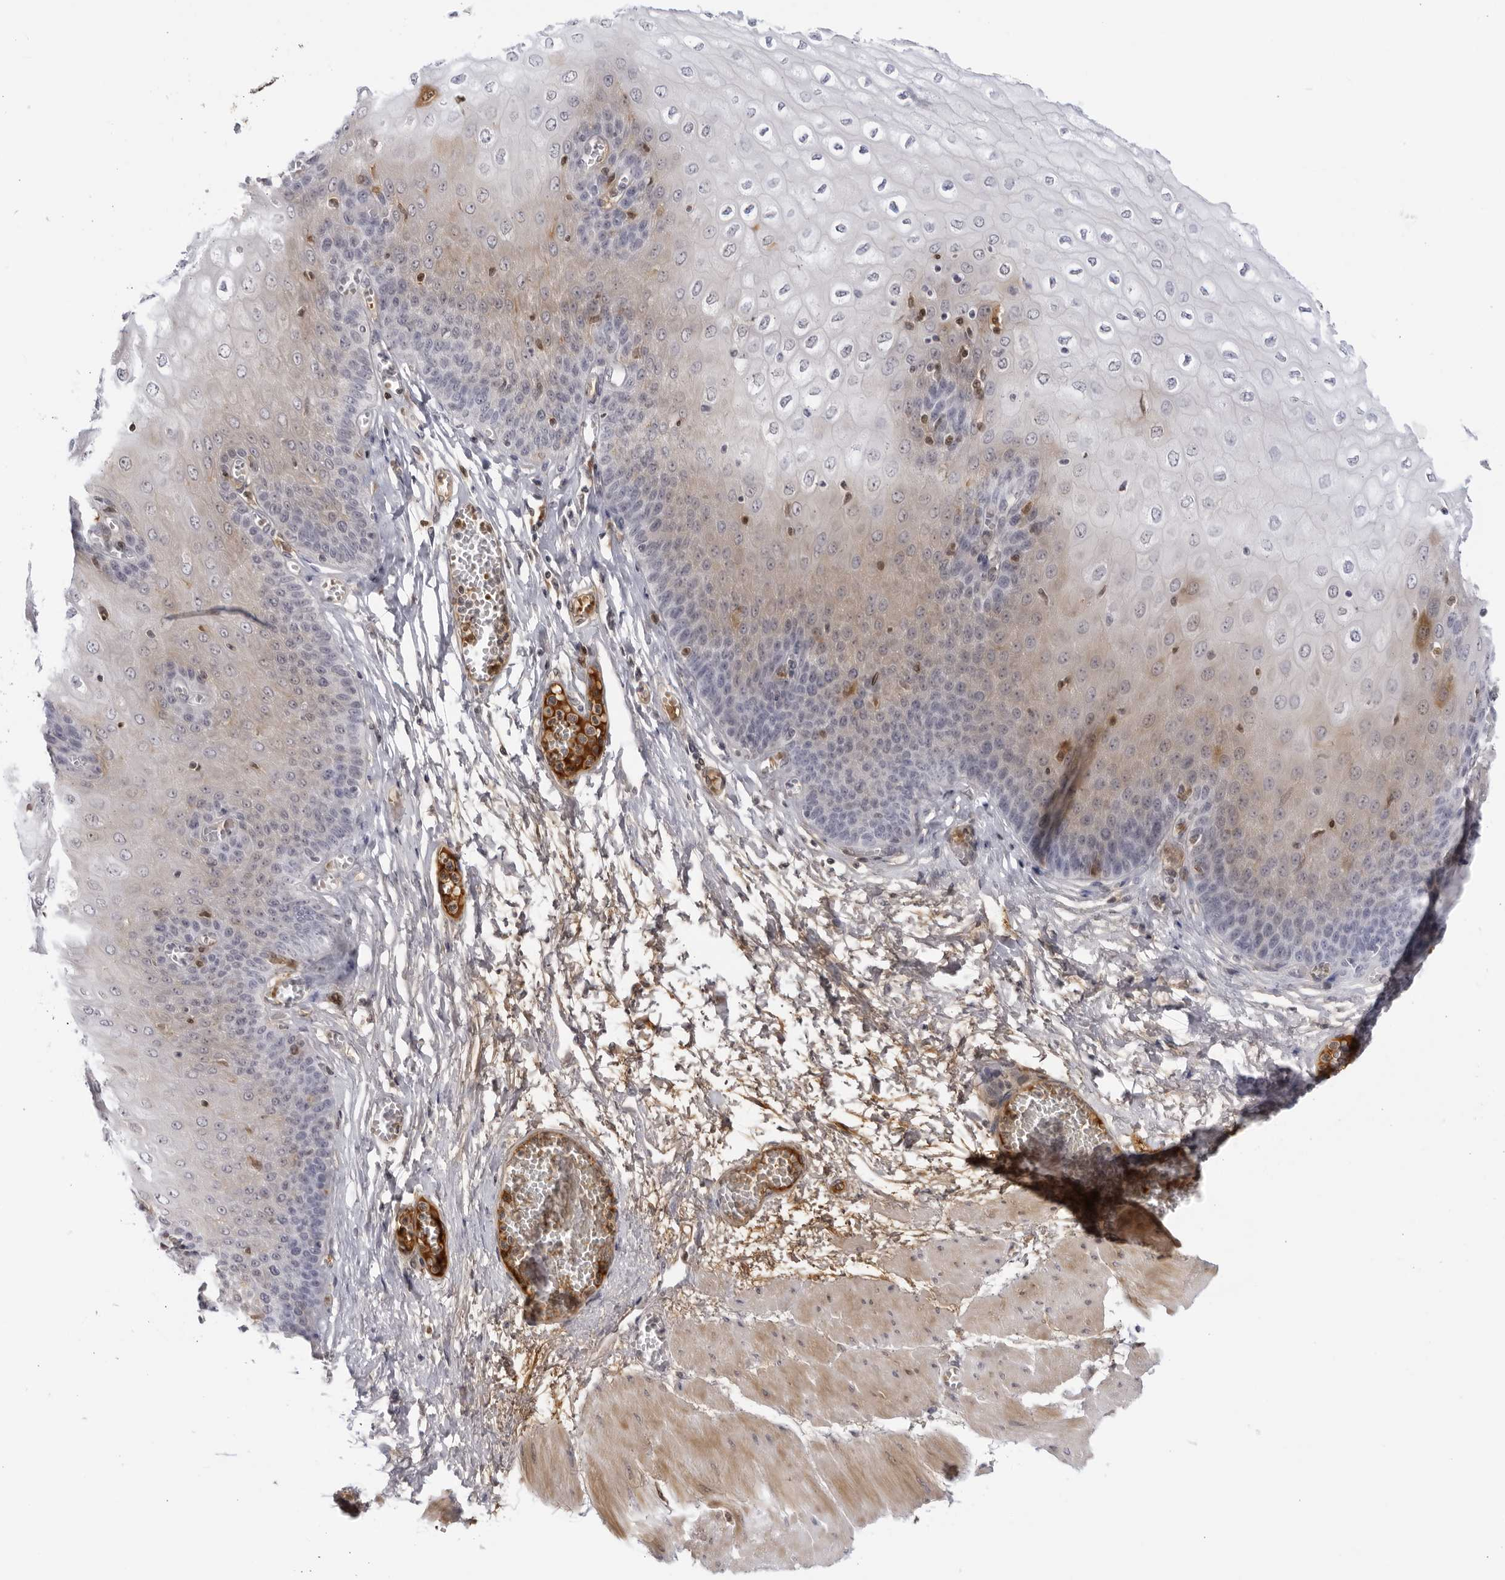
{"staining": {"intensity": "moderate", "quantity": "<25%", "location": "cytoplasmic/membranous,nuclear"}, "tissue": "esophagus", "cell_type": "Squamous epithelial cells", "image_type": "normal", "snomed": [{"axis": "morphology", "description": "Normal tissue, NOS"}, {"axis": "topography", "description": "Esophagus"}], "caption": "Immunohistochemistry (IHC) photomicrograph of normal esophagus stained for a protein (brown), which reveals low levels of moderate cytoplasmic/membranous,nuclear staining in approximately <25% of squamous epithelial cells.", "gene": "CNBD1", "patient": {"sex": "male", "age": 60}}